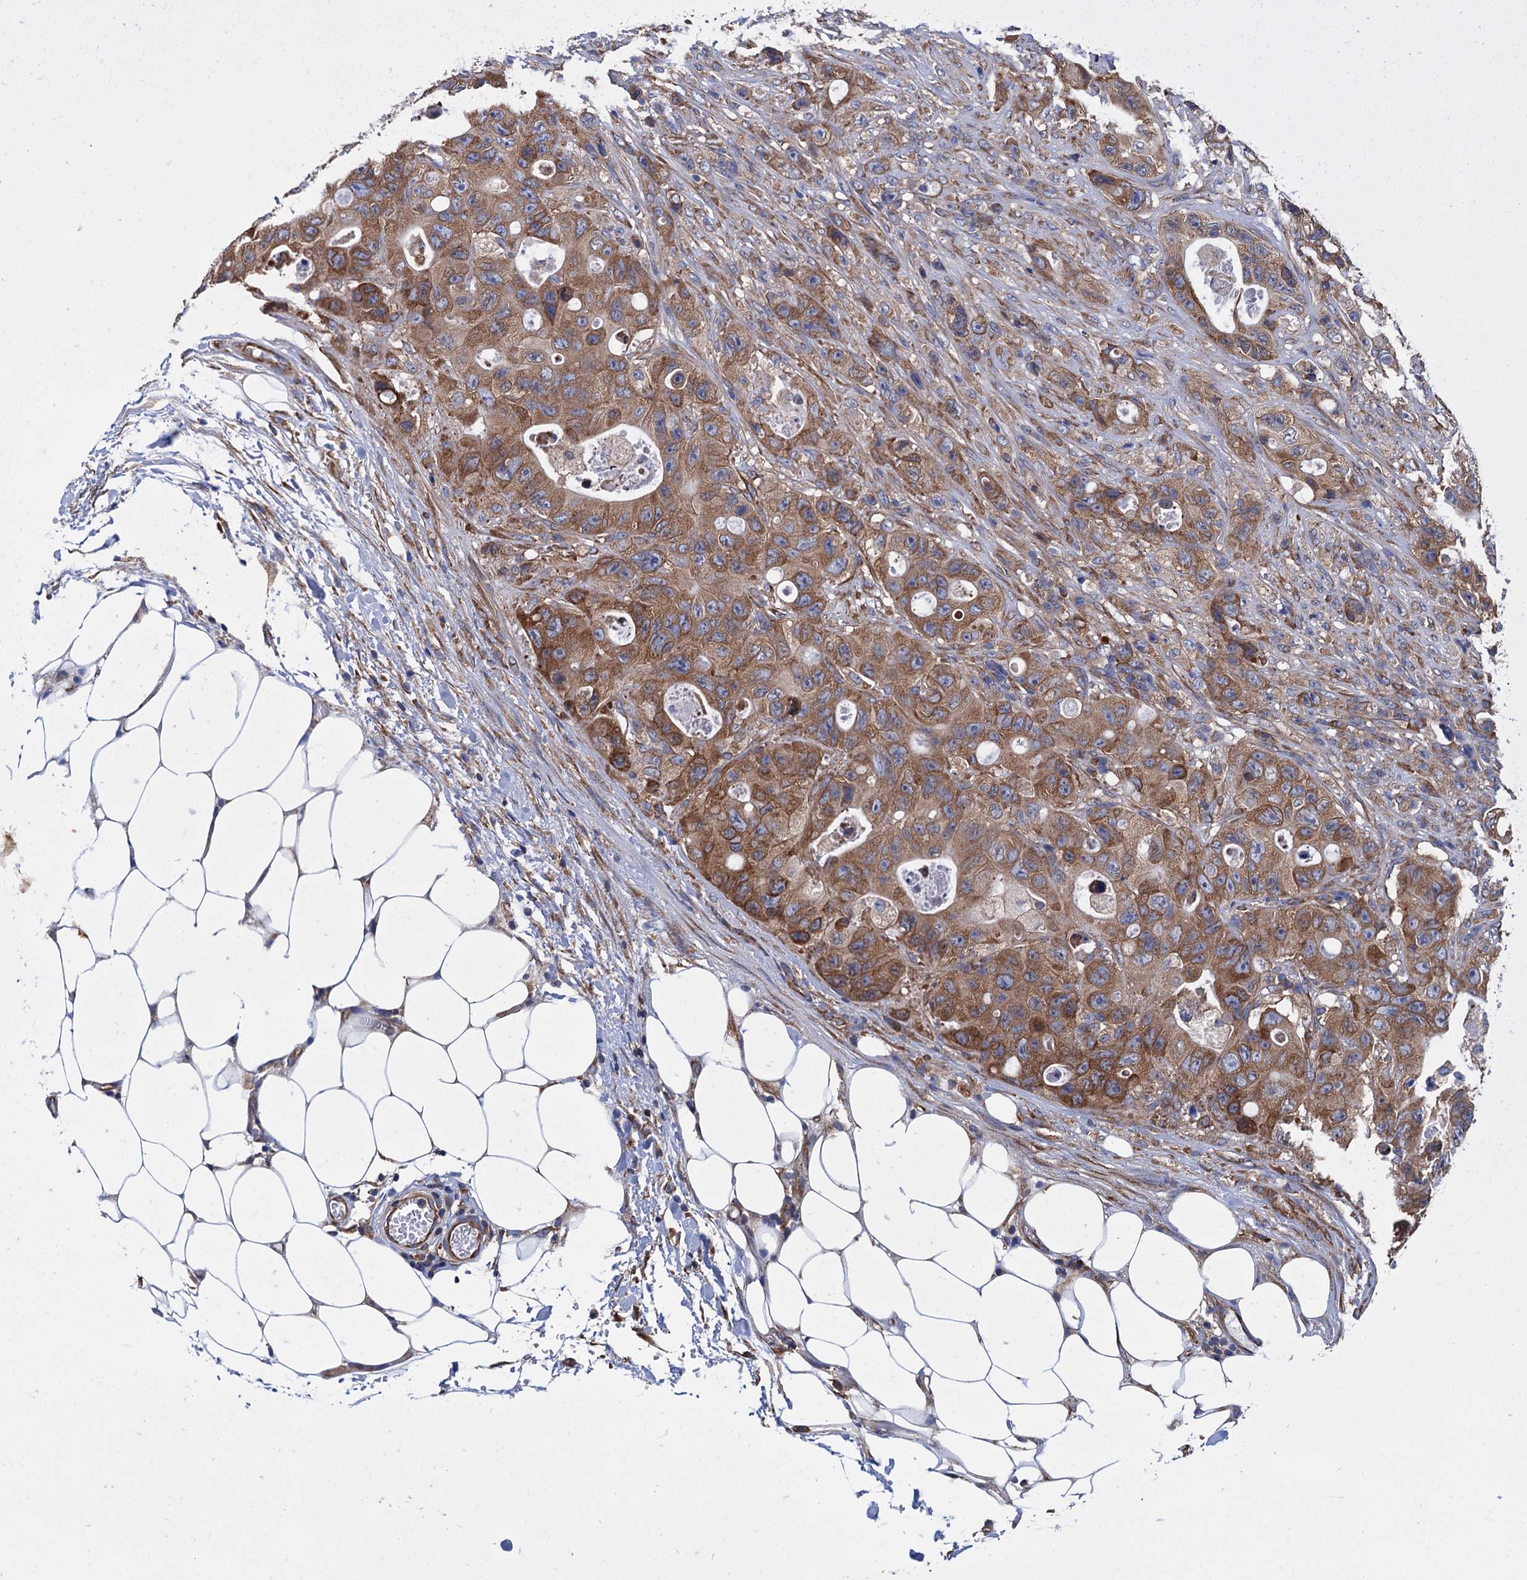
{"staining": {"intensity": "moderate", "quantity": ">75%", "location": "cytoplasmic/membranous"}, "tissue": "colorectal cancer", "cell_type": "Tumor cells", "image_type": "cancer", "snomed": [{"axis": "morphology", "description": "Adenocarcinoma, NOS"}, {"axis": "topography", "description": "Colon"}], "caption": "Immunohistochemistry of colorectal adenocarcinoma displays medium levels of moderate cytoplasmic/membranous positivity in about >75% of tumor cells.", "gene": "SLC12A7", "patient": {"sex": "female", "age": 46}}